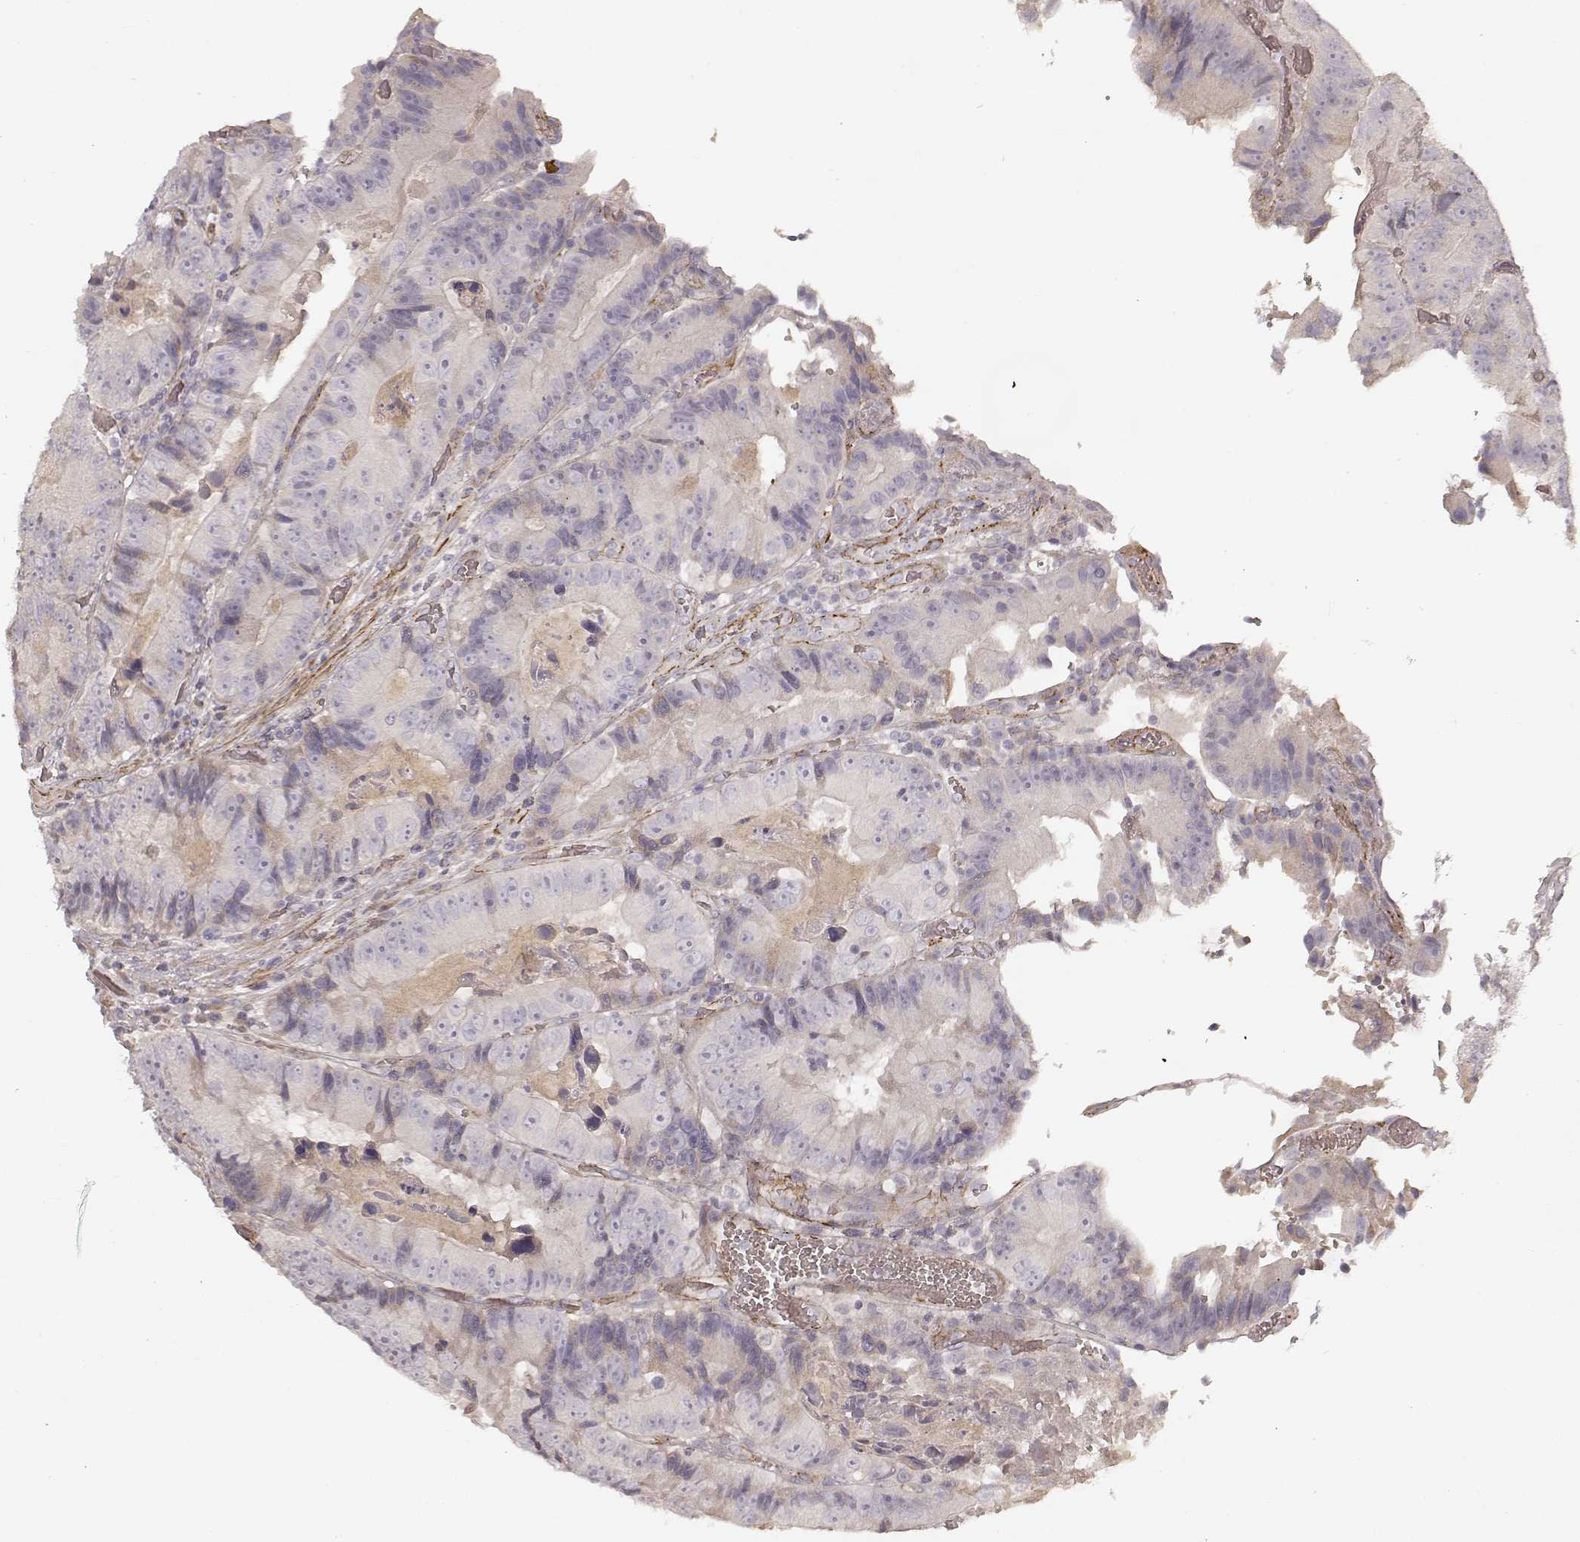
{"staining": {"intensity": "negative", "quantity": "none", "location": "none"}, "tissue": "colorectal cancer", "cell_type": "Tumor cells", "image_type": "cancer", "snomed": [{"axis": "morphology", "description": "Adenocarcinoma, NOS"}, {"axis": "topography", "description": "Colon"}], "caption": "High magnification brightfield microscopy of adenocarcinoma (colorectal) stained with DAB (3,3'-diaminobenzidine) (brown) and counterstained with hematoxylin (blue): tumor cells show no significant staining.", "gene": "KCNJ9", "patient": {"sex": "female", "age": 86}}